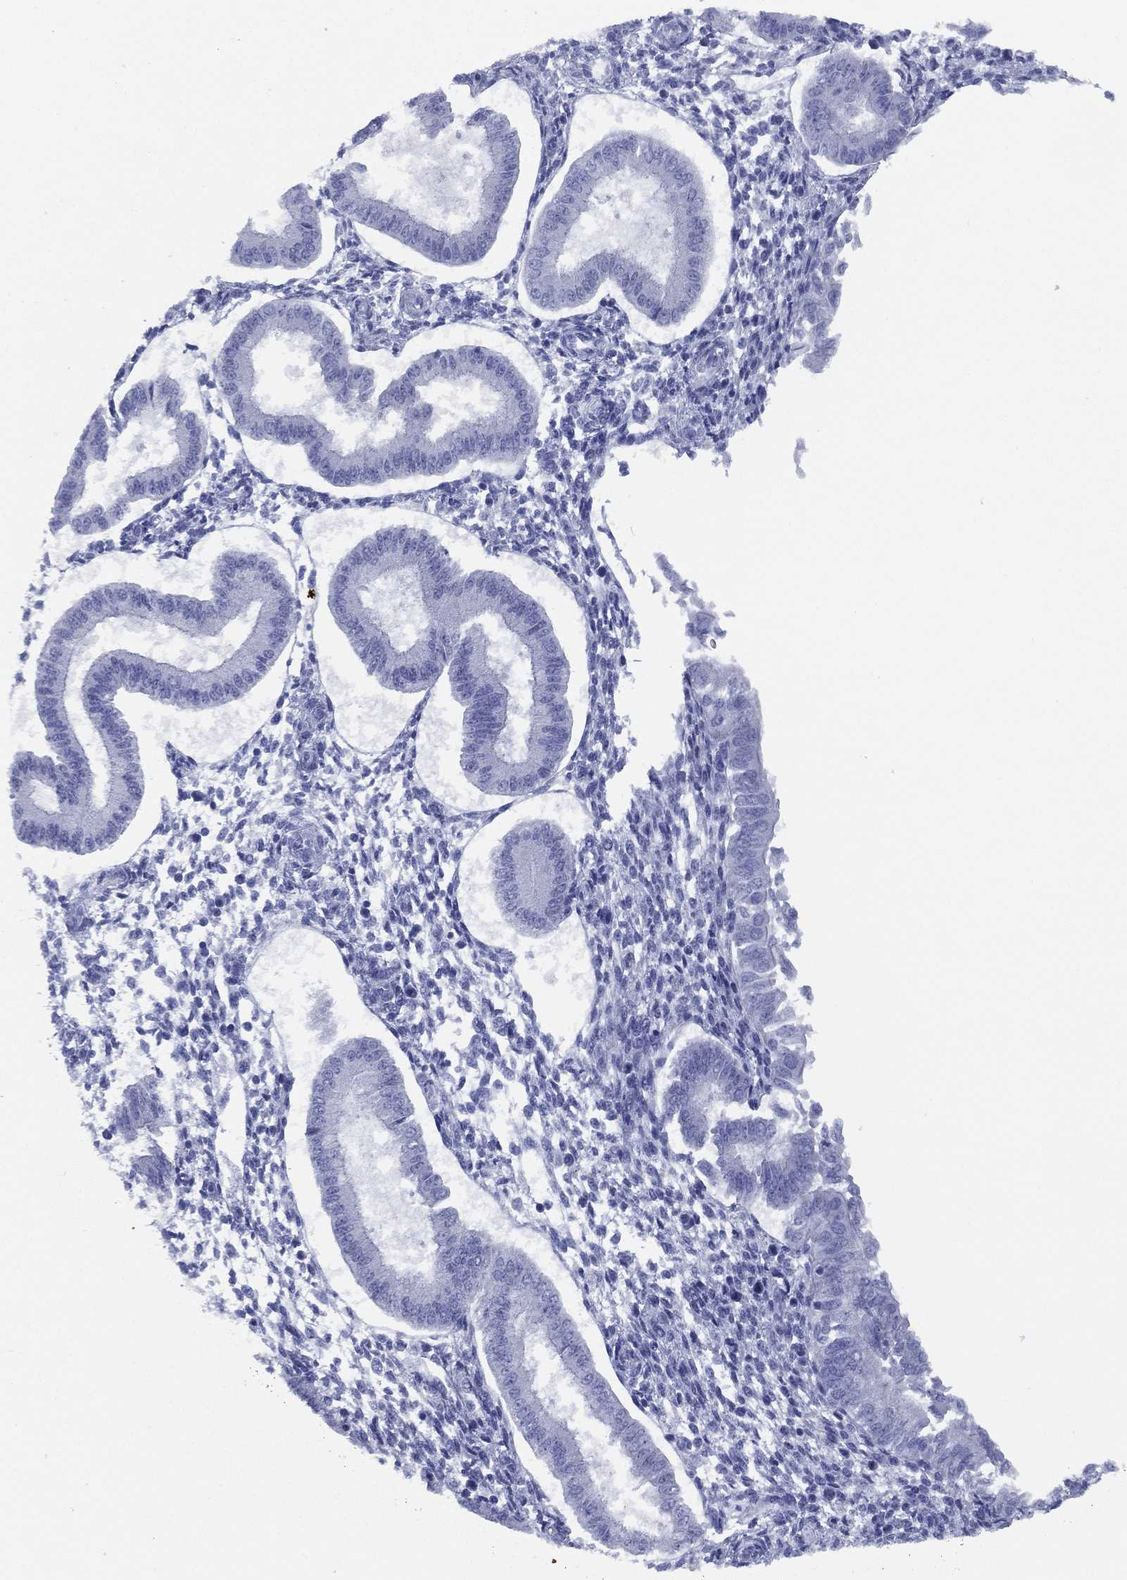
{"staining": {"intensity": "negative", "quantity": "none", "location": "none"}, "tissue": "endometrium", "cell_type": "Cells in endometrial stroma", "image_type": "normal", "snomed": [{"axis": "morphology", "description": "Normal tissue, NOS"}, {"axis": "topography", "description": "Endometrium"}], "caption": "Human endometrium stained for a protein using immunohistochemistry (IHC) shows no staining in cells in endometrial stroma.", "gene": "TMEM252", "patient": {"sex": "female", "age": 43}}